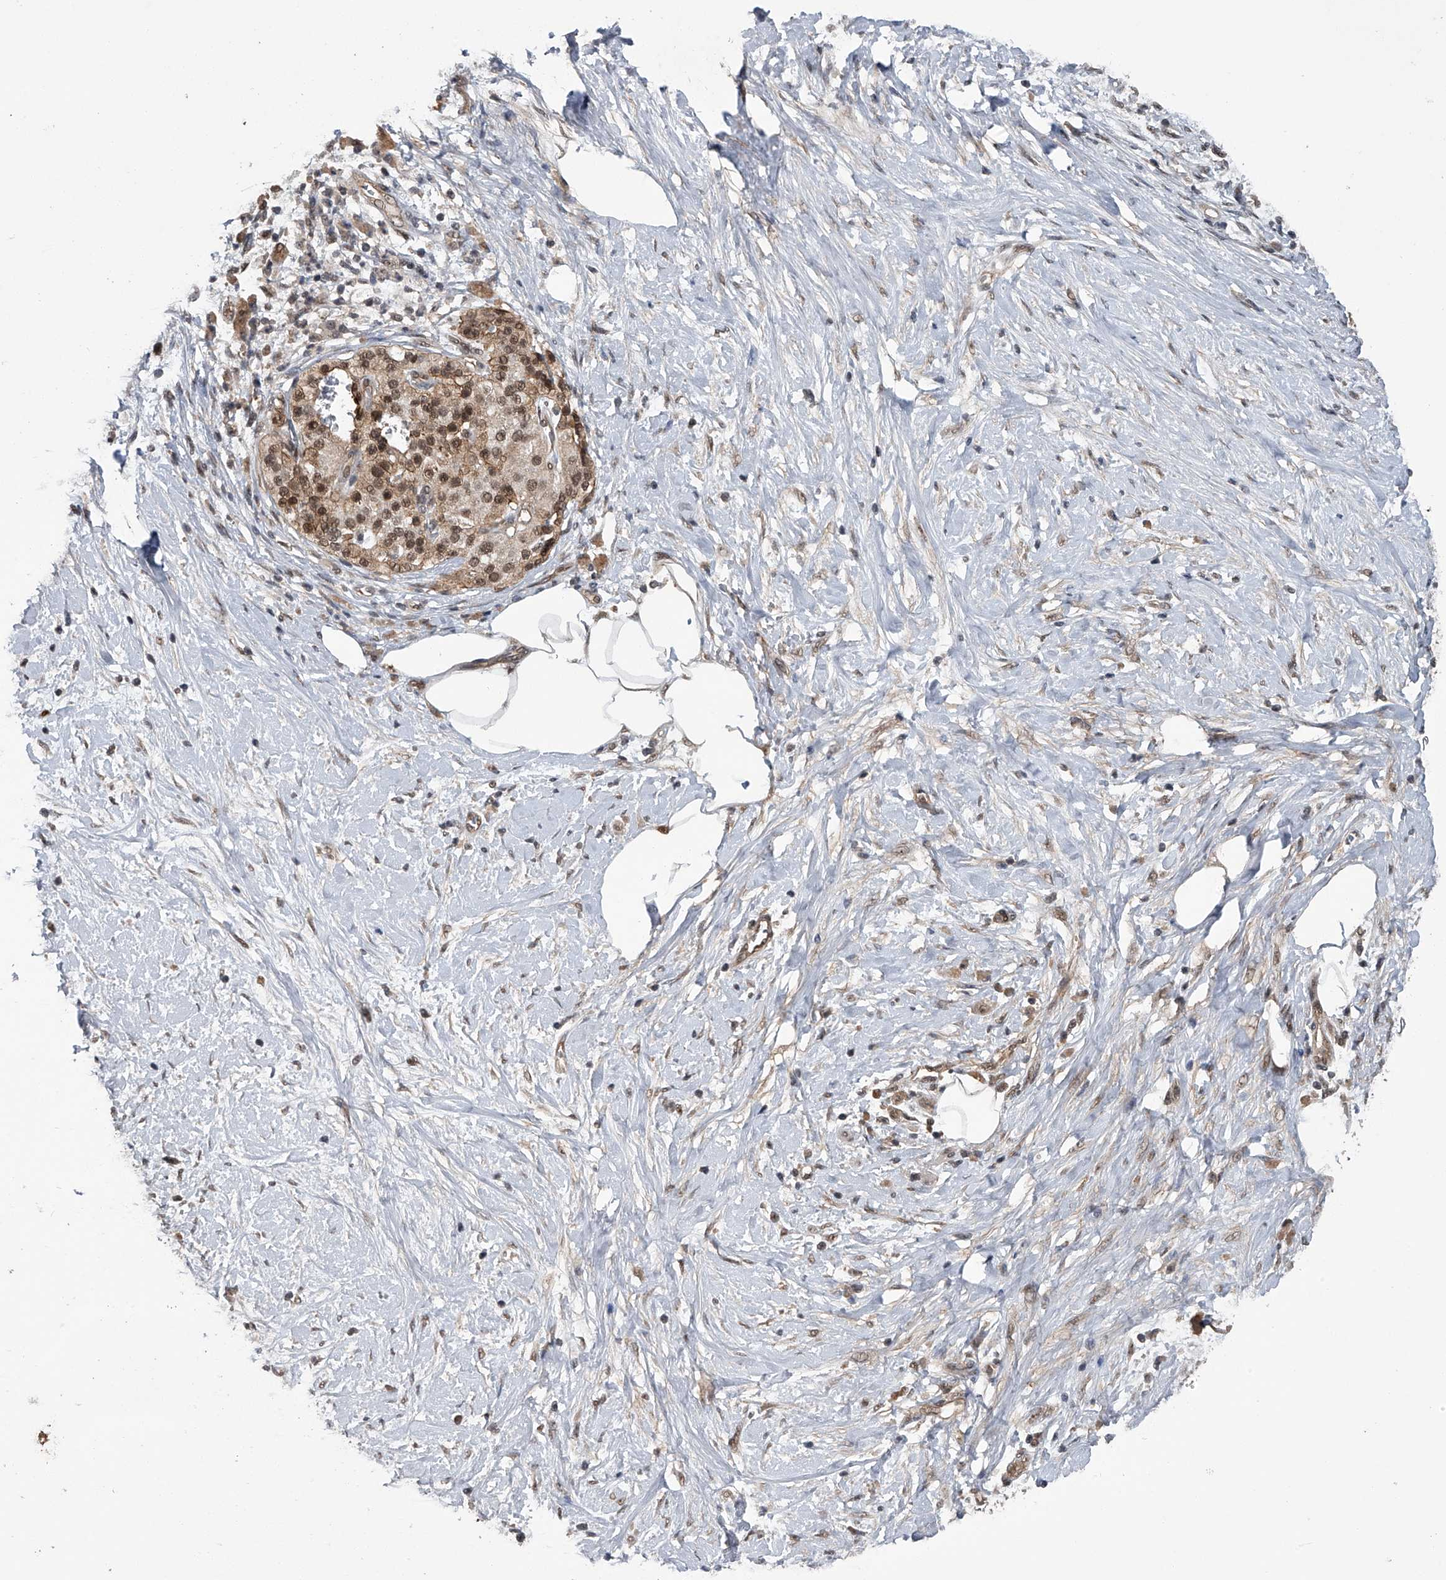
{"staining": {"intensity": "moderate", "quantity": ">75%", "location": "cytoplasmic/membranous,nuclear"}, "tissue": "pancreatic cancer", "cell_type": "Tumor cells", "image_type": "cancer", "snomed": [{"axis": "morphology", "description": "Adenocarcinoma, NOS"}, {"axis": "topography", "description": "Pancreas"}], "caption": "Moderate cytoplasmic/membranous and nuclear staining for a protein is appreciated in about >75% of tumor cells of pancreatic cancer (adenocarcinoma) using immunohistochemistry (IHC).", "gene": "SLC12A8", "patient": {"sex": "male", "age": 58}}